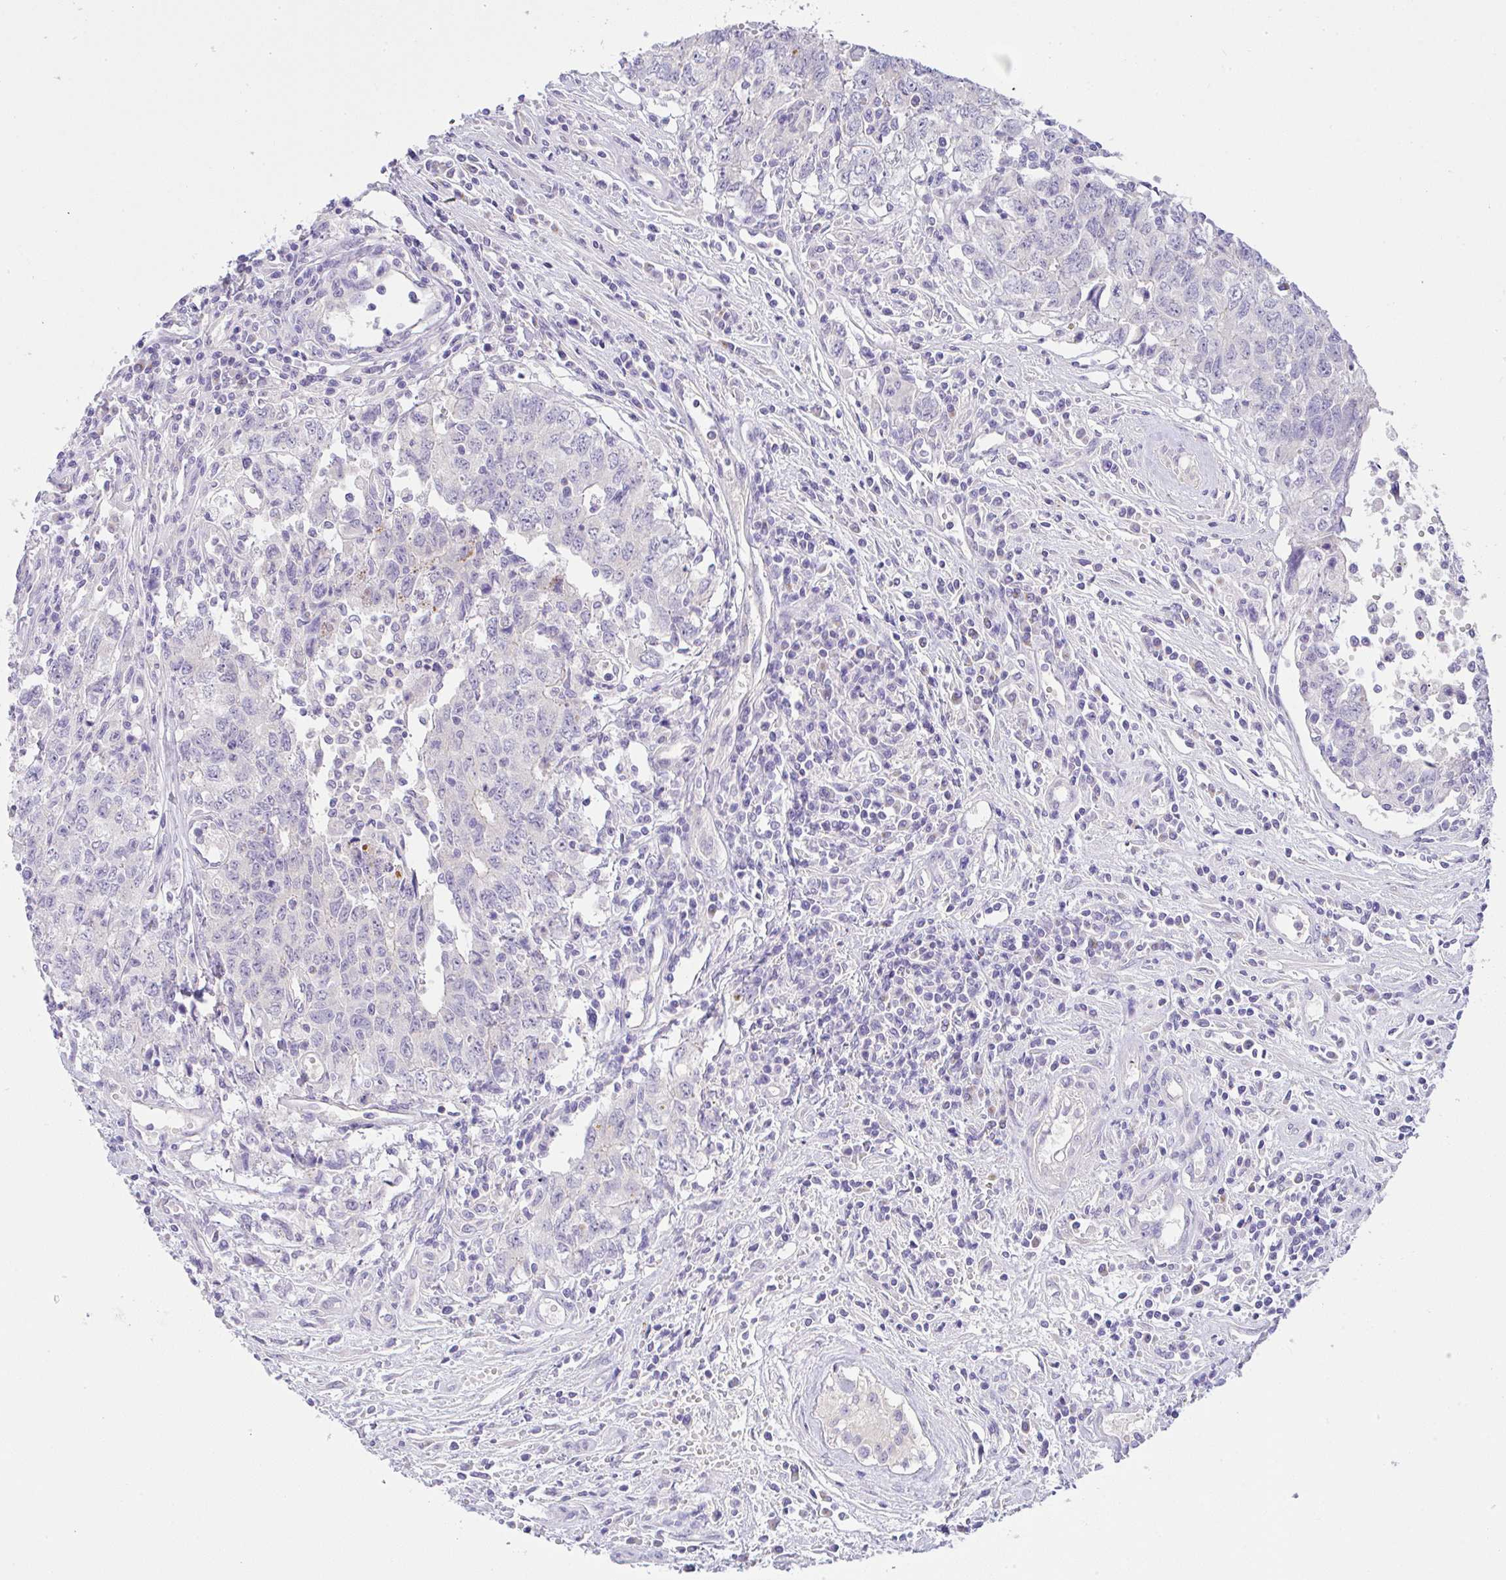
{"staining": {"intensity": "negative", "quantity": "none", "location": "none"}, "tissue": "testis cancer", "cell_type": "Tumor cells", "image_type": "cancer", "snomed": [{"axis": "morphology", "description": "Carcinoma, Embryonal, NOS"}, {"axis": "topography", "description": "Testis"}], "caption": "DAB (3,3'-diaminobenzidine) immunohistochemical staining of embryonal carcinoma (testis) reveals no significant positivity in tumor cells. (DAB immunohistochemistry with hematoxylin counter stain).", "gene": "SERPINE3", "patient": {"sex": "male", "age": 34}}